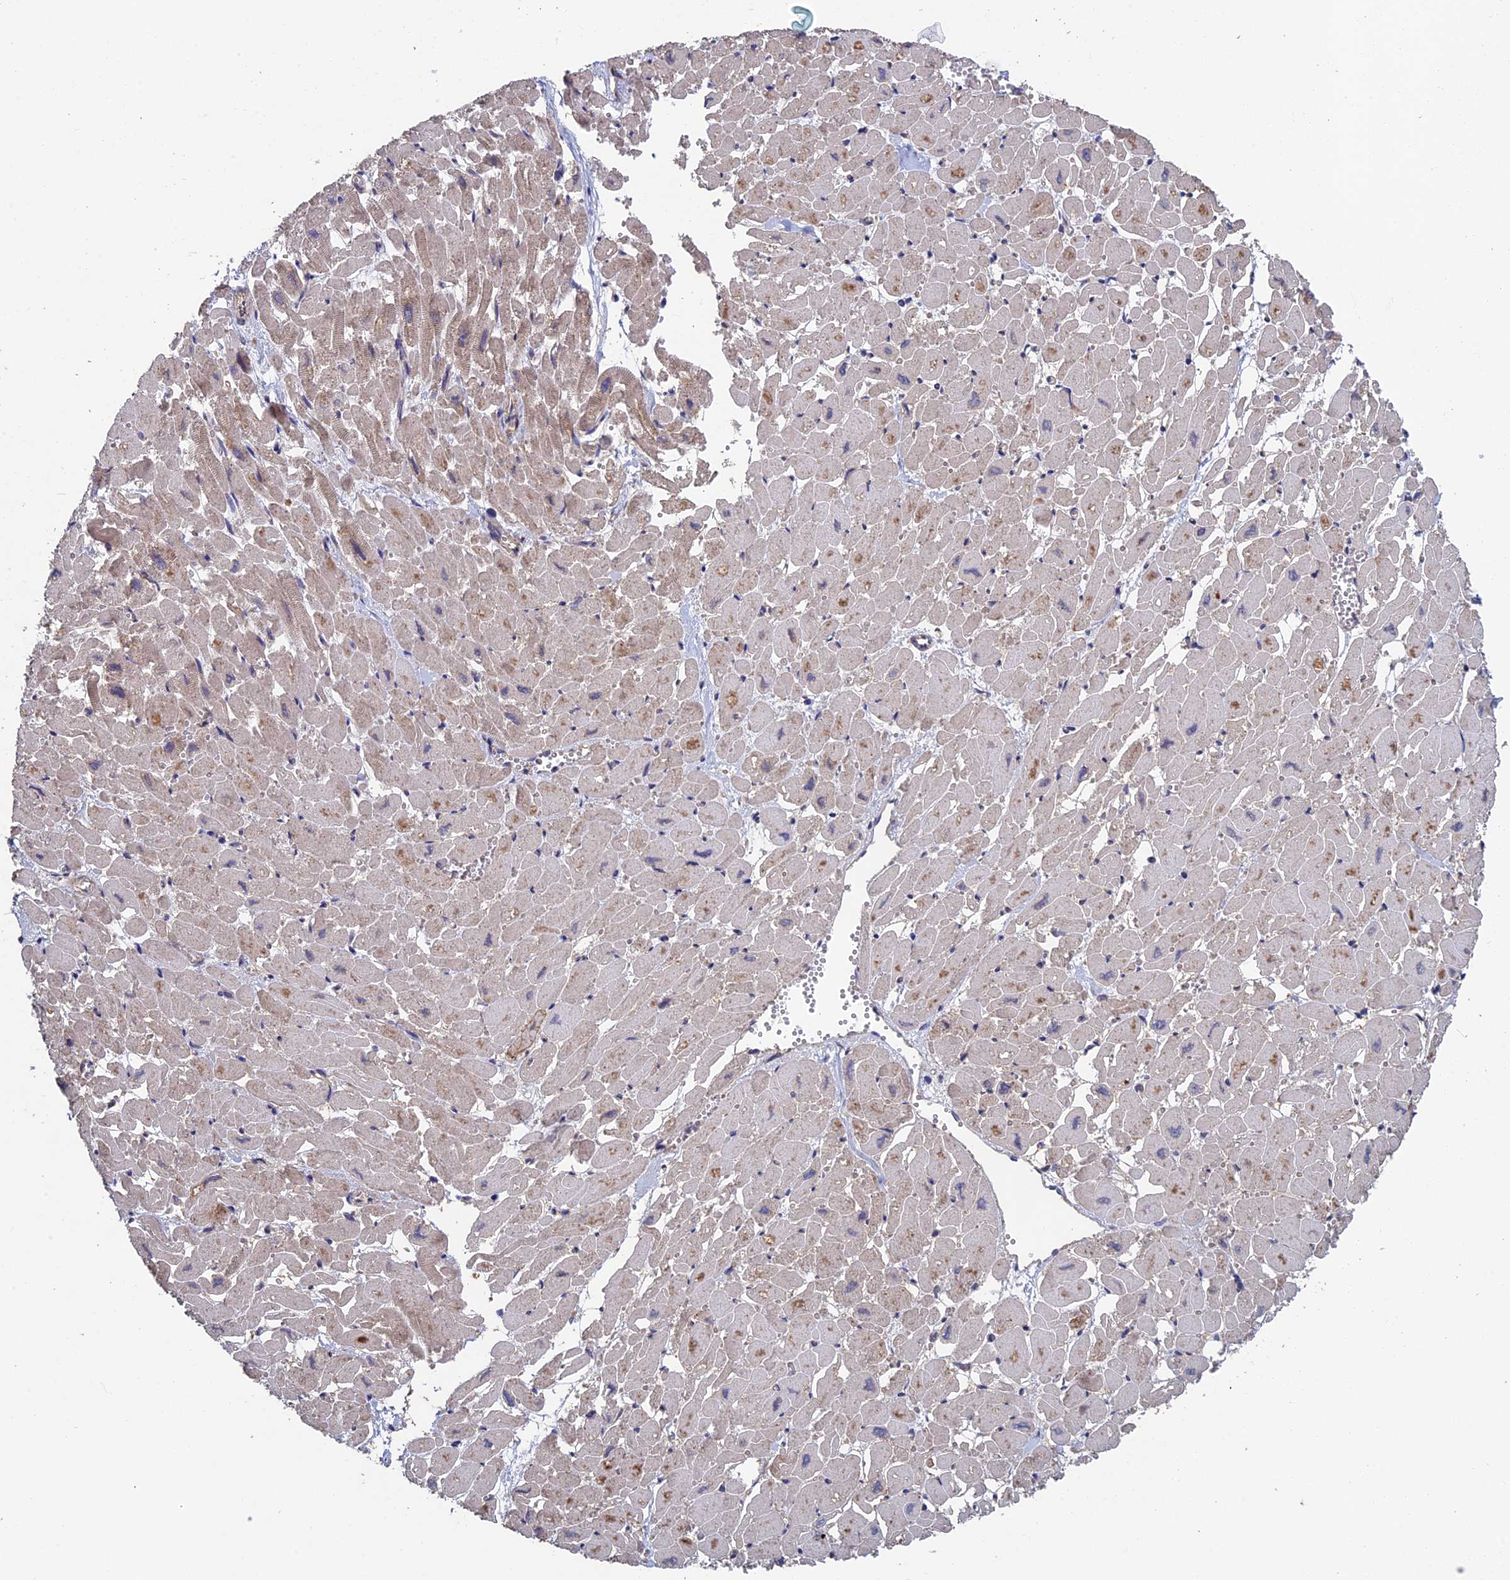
{"staining": {"intensity": "moderate", "quantity": "<25%", "location": "cytoplasmic/membranous"}, "tissue": "heart muscle", "cell_type": "Cardiomyocytes", "image_type": "normal", "snomed": [{"axis": "morphology", "description": "Normal tissue, NOS"}, {"axis": "topography", "description": "Heart"}], "caption": "High-magnification brightfield microscopy of benign heart muscle stained with DAB (brown) and counterstained with hematoxylin (blue). cardiomyocytes exhibit moderate cytoplasmic/membranous staining is identified in about<25% of cells.", "gene": "LCMT1", "patient": {"sex": "male", "age": 54}}